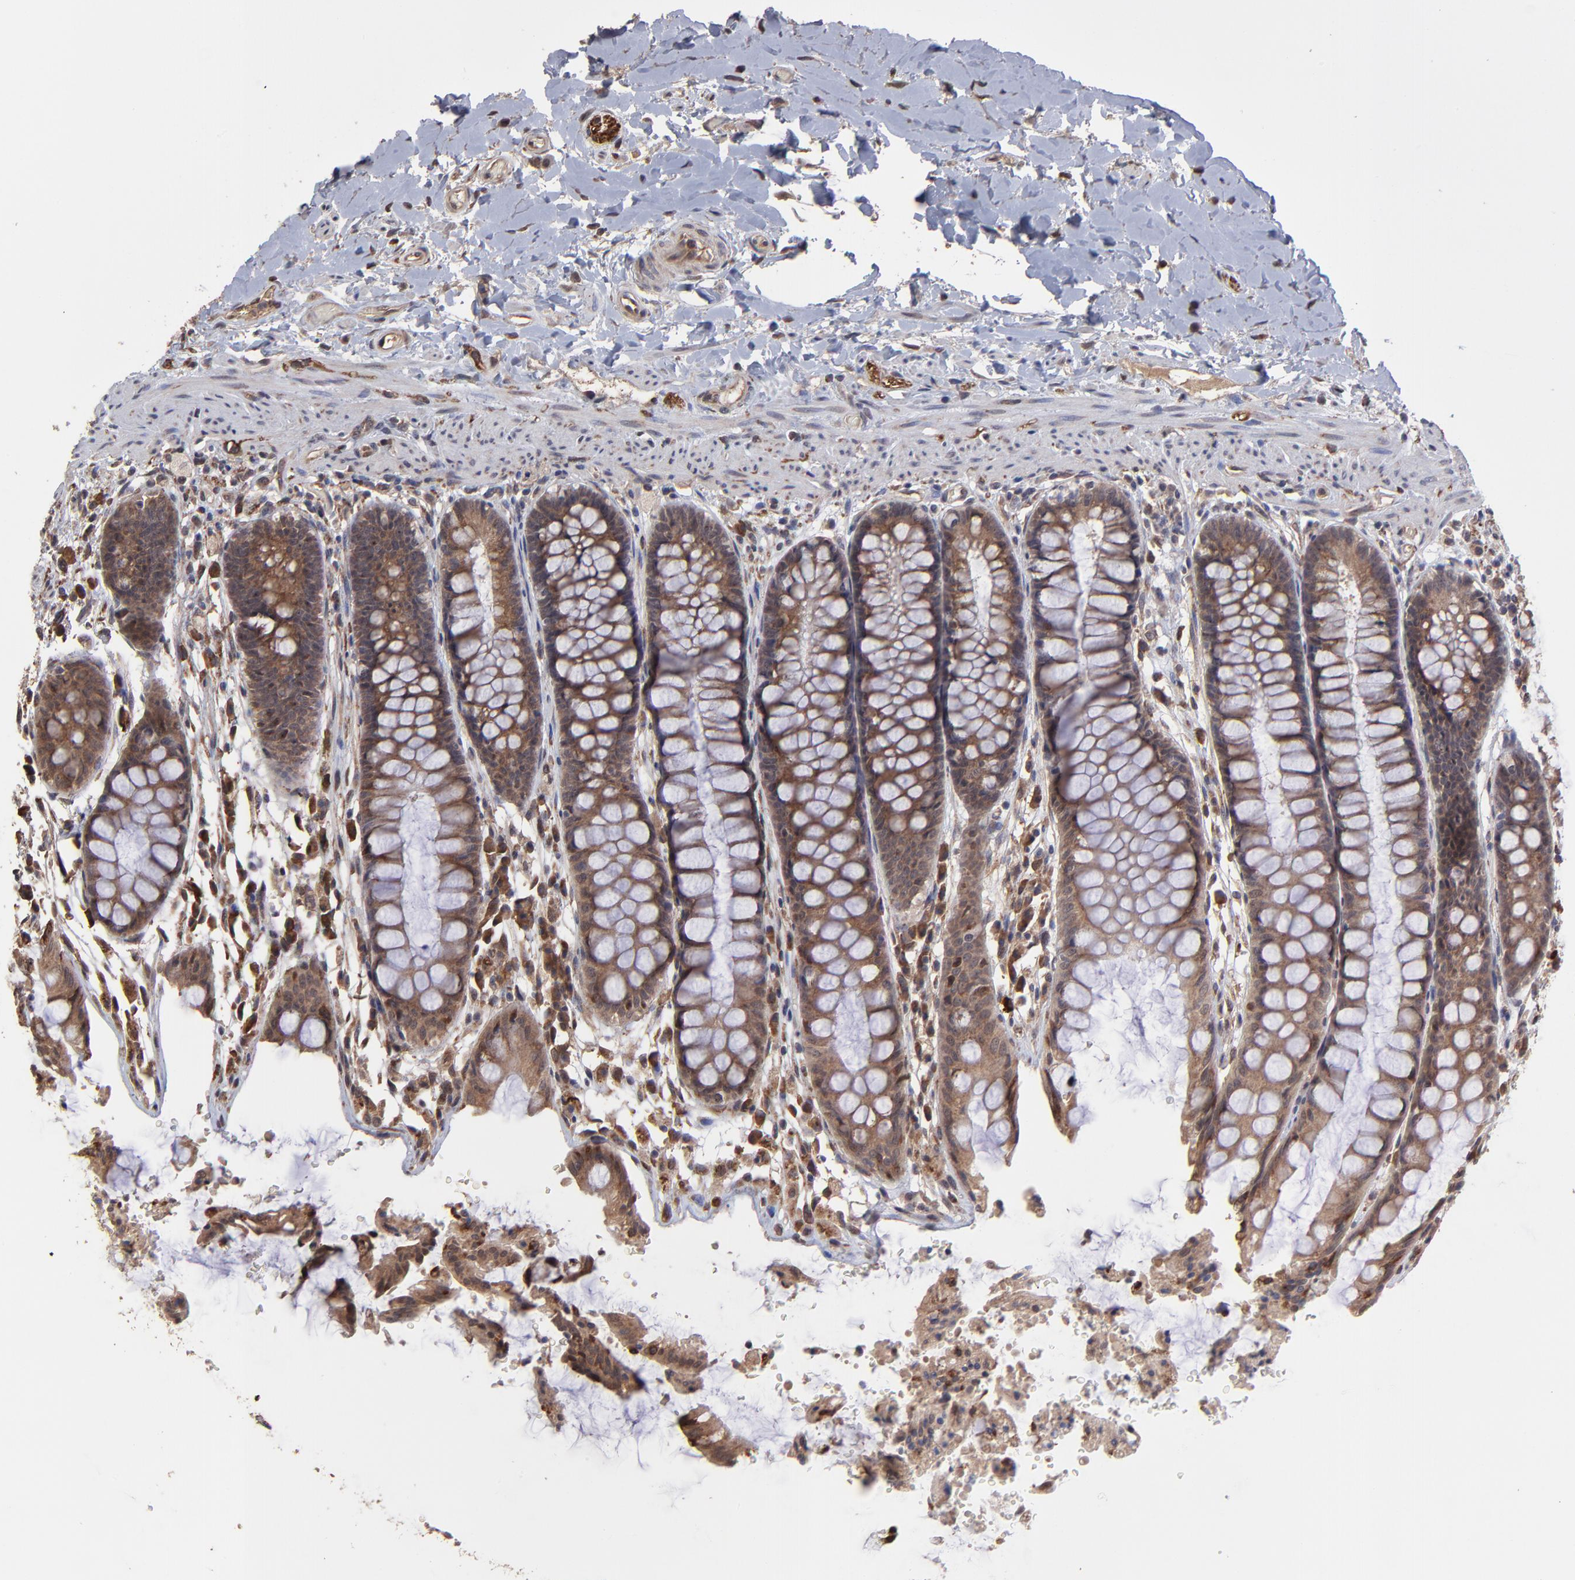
{"staining": {"intensity": "strong", "quantity": ">75%", "location": "cytoplasmic/membranous"}, "tissue": "rectum", "cell_type": "Glandular cells", "image_type": "normal", "snomed": [{"axis": "morphology", "description": "Normal tissue, NOS"}, {"axis": "topography", "description": "Rectum"}], "caption": "Immunohistochemistry (IHC) (DAB (3,3'-diaminobenzidine)) staining of benign human rectum displays strong cytoplasmic/membranous protein positivity in approximately >75% of glandular cells. (DAB IHC with brightfield microscopy, high magnification).", "gene": "CHL1", "patient": {"sex": "female", "age": 46}}